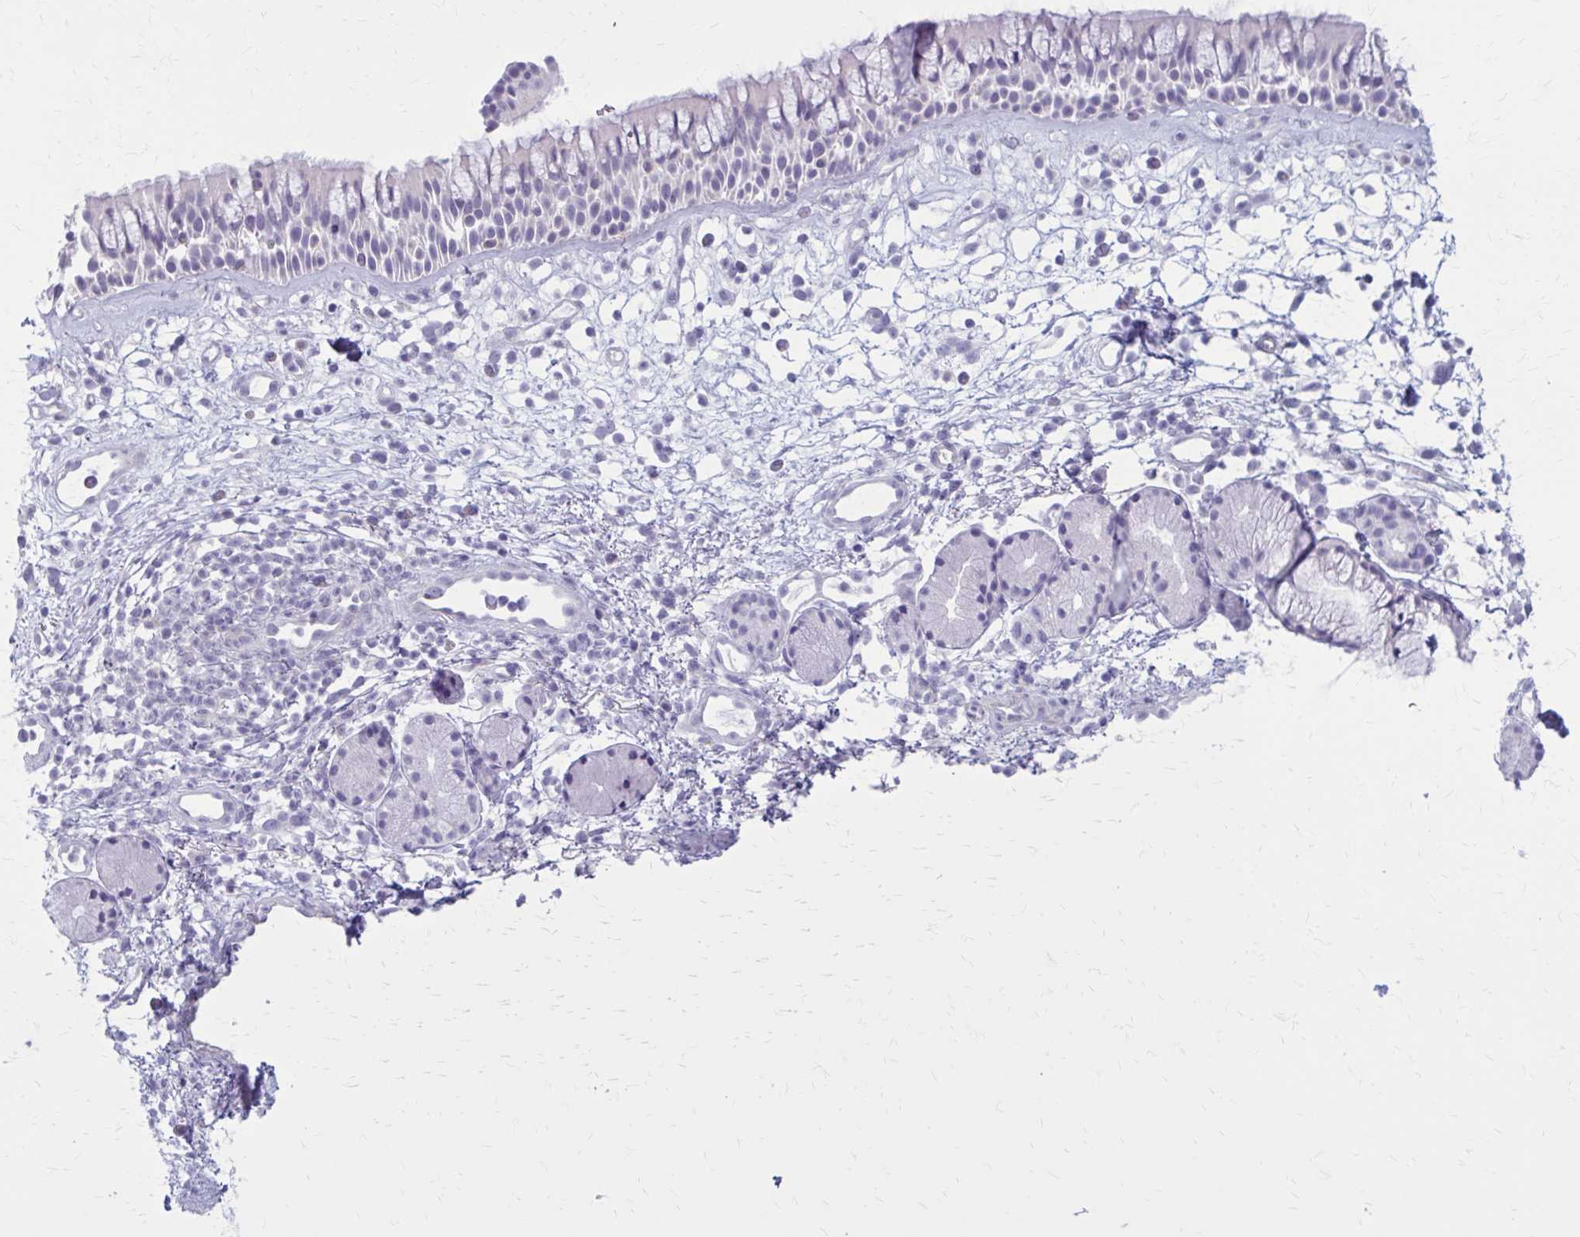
{"staining": {"intensity": "negative", "quantity": "none", "location": "none"}, "tissue": "nasopharynx", "cell_type": "Respiratory epithelial cells", "image_type": "normal", "snomed": [{"axis": "morphology", "description": "Normal tissue, NOS"}, {"axis": "topography", "description": "Nasopharynx"}], "caption": "Histopathology image shows no significant protein staining in respiratory epithelial cells of normal nasopharynx.", "gene": "CASQ2", "patient": {"sex": "female", "age": 70}}